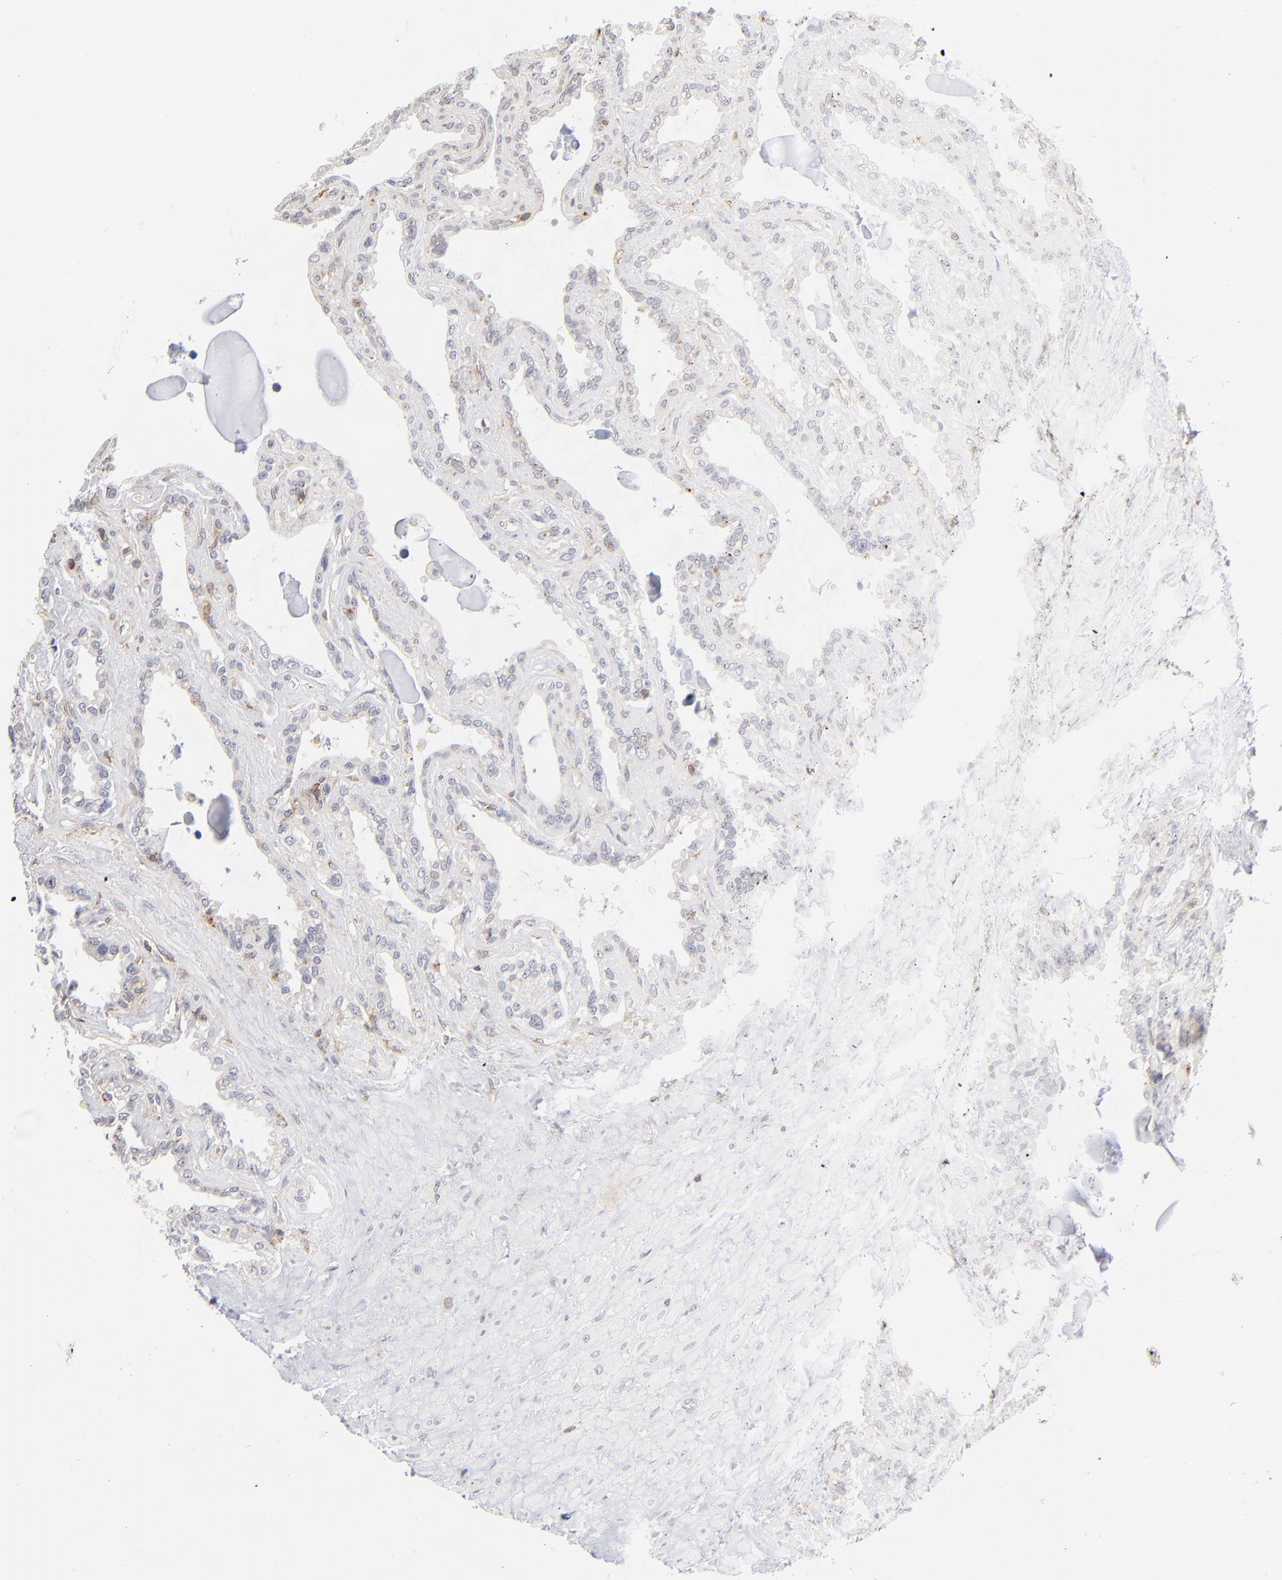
{"staining": {"intensity": "weak", "quantity": ">75%", "location": "cytoplasmic/membranous"}, "tissue": "seminal vesicle", "cell_type": "Glandular cells", "image_type": "normal", "snomed": [{"axis": "morphology", "description": "Normal tissue, NOS"}, {"axis": "morphology", "description": "Inflammation, NOS"}, {"axis": "topography", "description": "Urinary bladder"}, {"axis": "topography", "description": "Prostate"}, {"axis": "topography", "description": "Seminal veicle"}], "caption": "The immunohistochemical stain highlights weak cytoplasmic/membranous expression in glandular cells of normal seminal vesicle.", "gene": "WIPF1", "patient": {"sex": "male", "age": 82}}